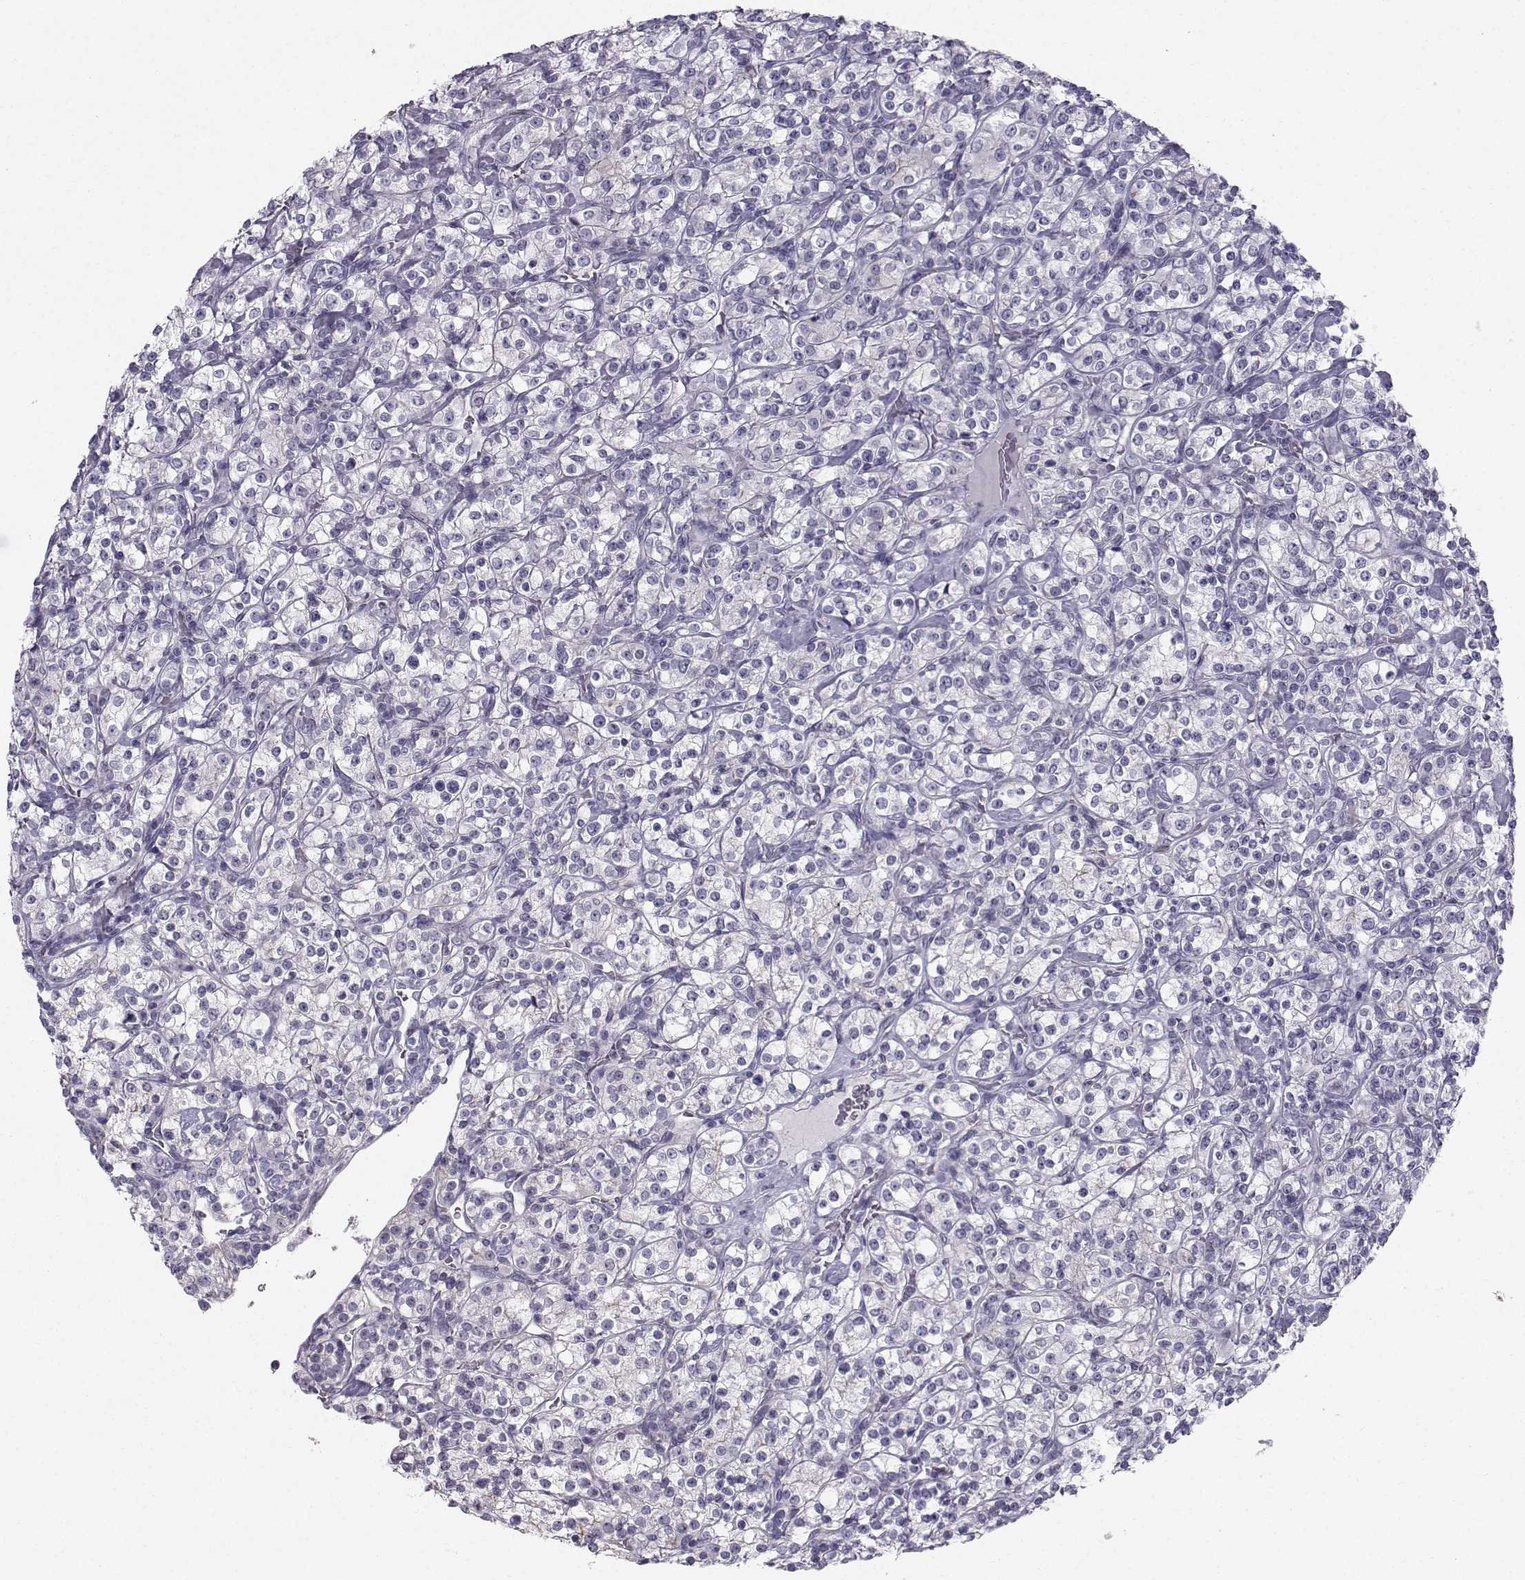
{"staining": {"intensity": "negative", "quantity": "none", "location": "none"}, "tissue": "renal cancer", "cell_type": "Tumor cells", "image_type": "cancer", "snomed": [{"axis": "morphology", "description": "Adenocarcinoma, NOS"}, {"axis": "topography", "description": "Kidney"}], "caption": "High power microscopy histopathology image of an IHC photomicrograph of adenocarcinoma (renal), revealing no significant positivity in tumor cells.", "gene": "SPDYE4", "patient": {"sex": "male", "age": 77}}